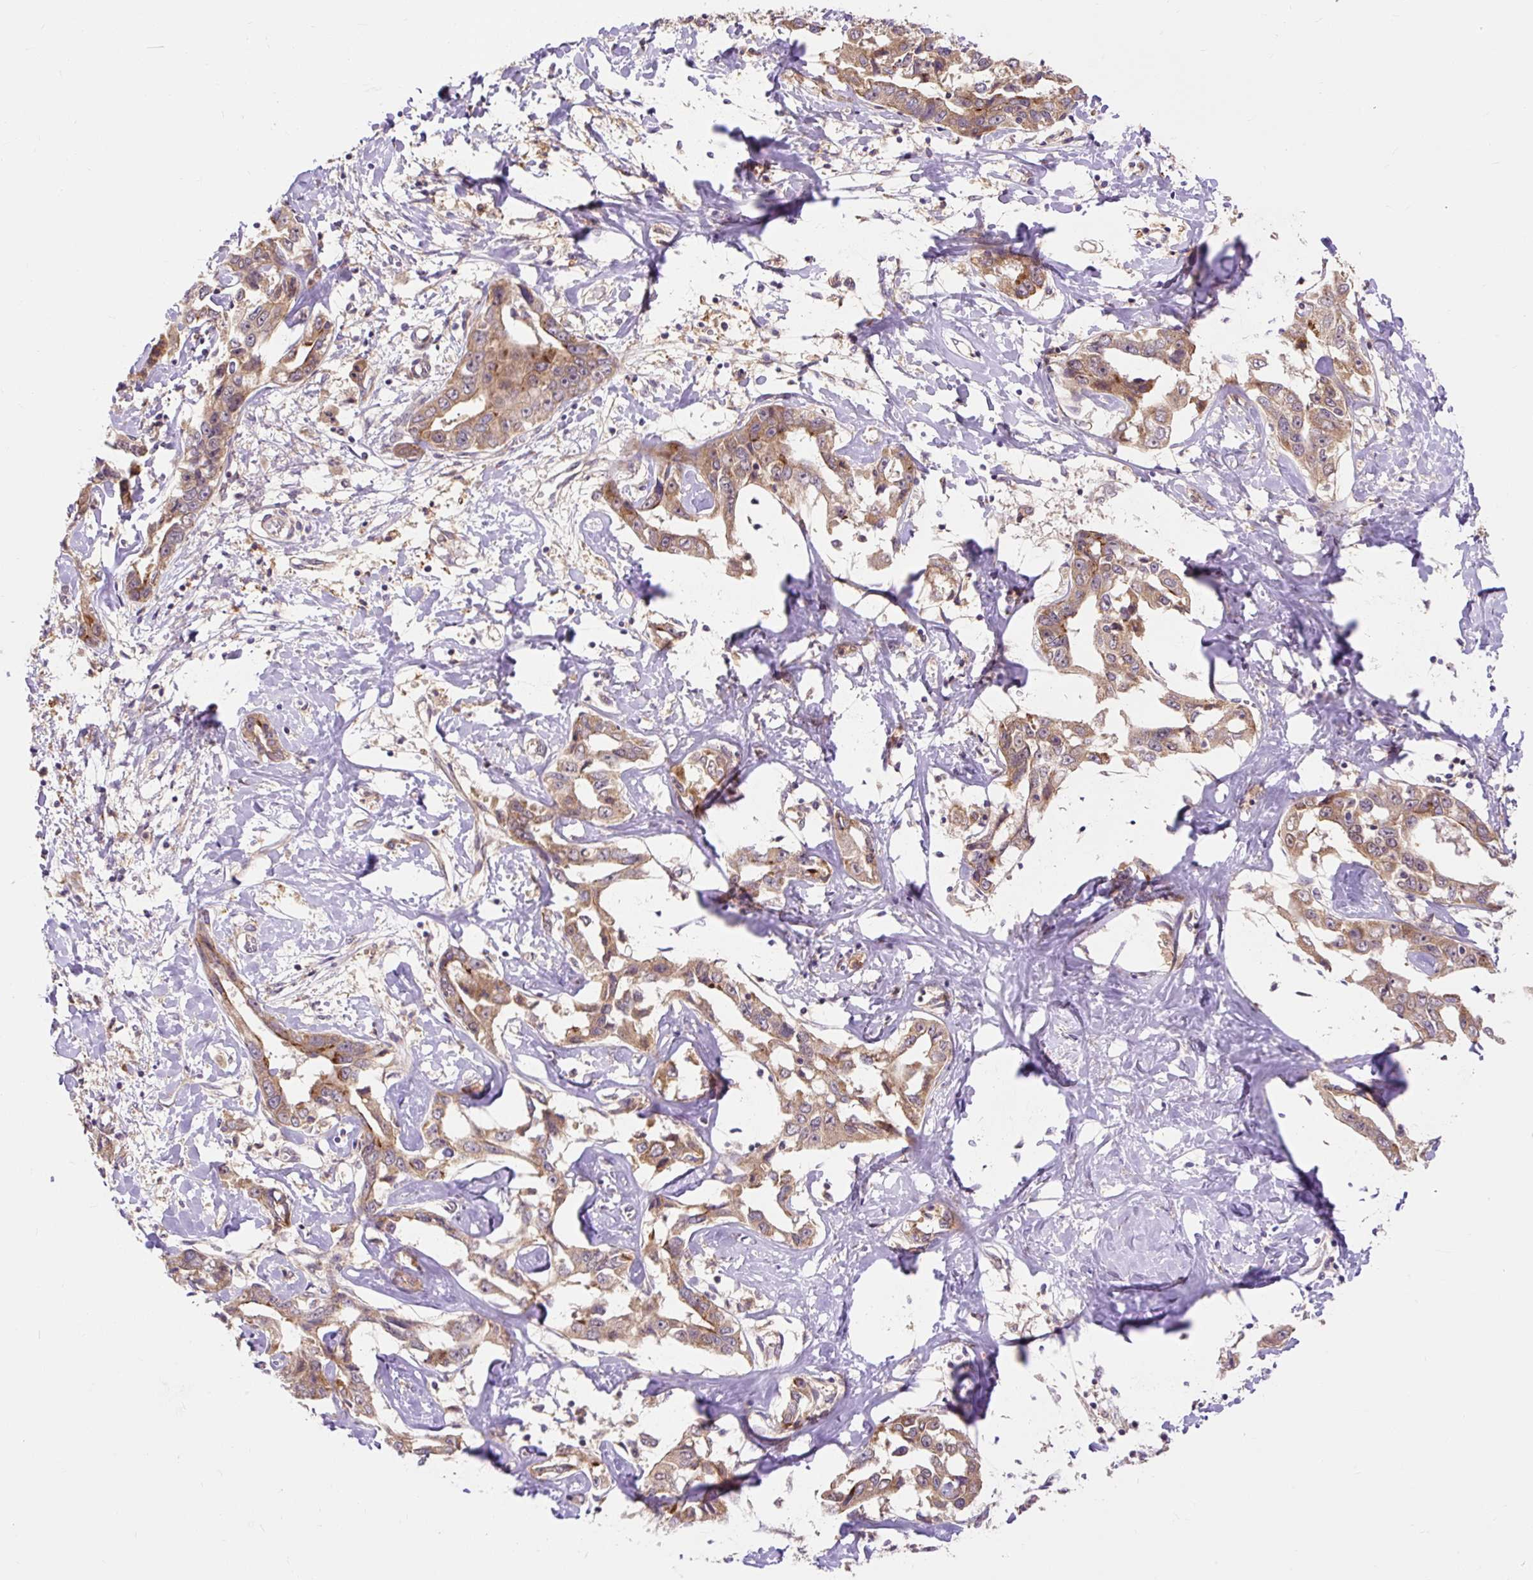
{"staining": {"intensity": "moderate", "quantity": ">75%", "location": "cytoplasmic/membranous"}, "tissue": "liver cancer", "cell_type": "Tumor cells", "image_type": "cancer", "snomed": [{"axis": "morphology", "description": "Cholangiocarcinoma"}, {"axis": "topography", "description": "Liver"}], "caption": "This micrograph demonstrates IHC staining of cholangiocarcinoma (liver), with medium moderate cytoplasmic/membranous expression in approximately >75% of tumor cells.", "gene": "TRIAP1", "patient": {"sex": "male", "age": 59}}